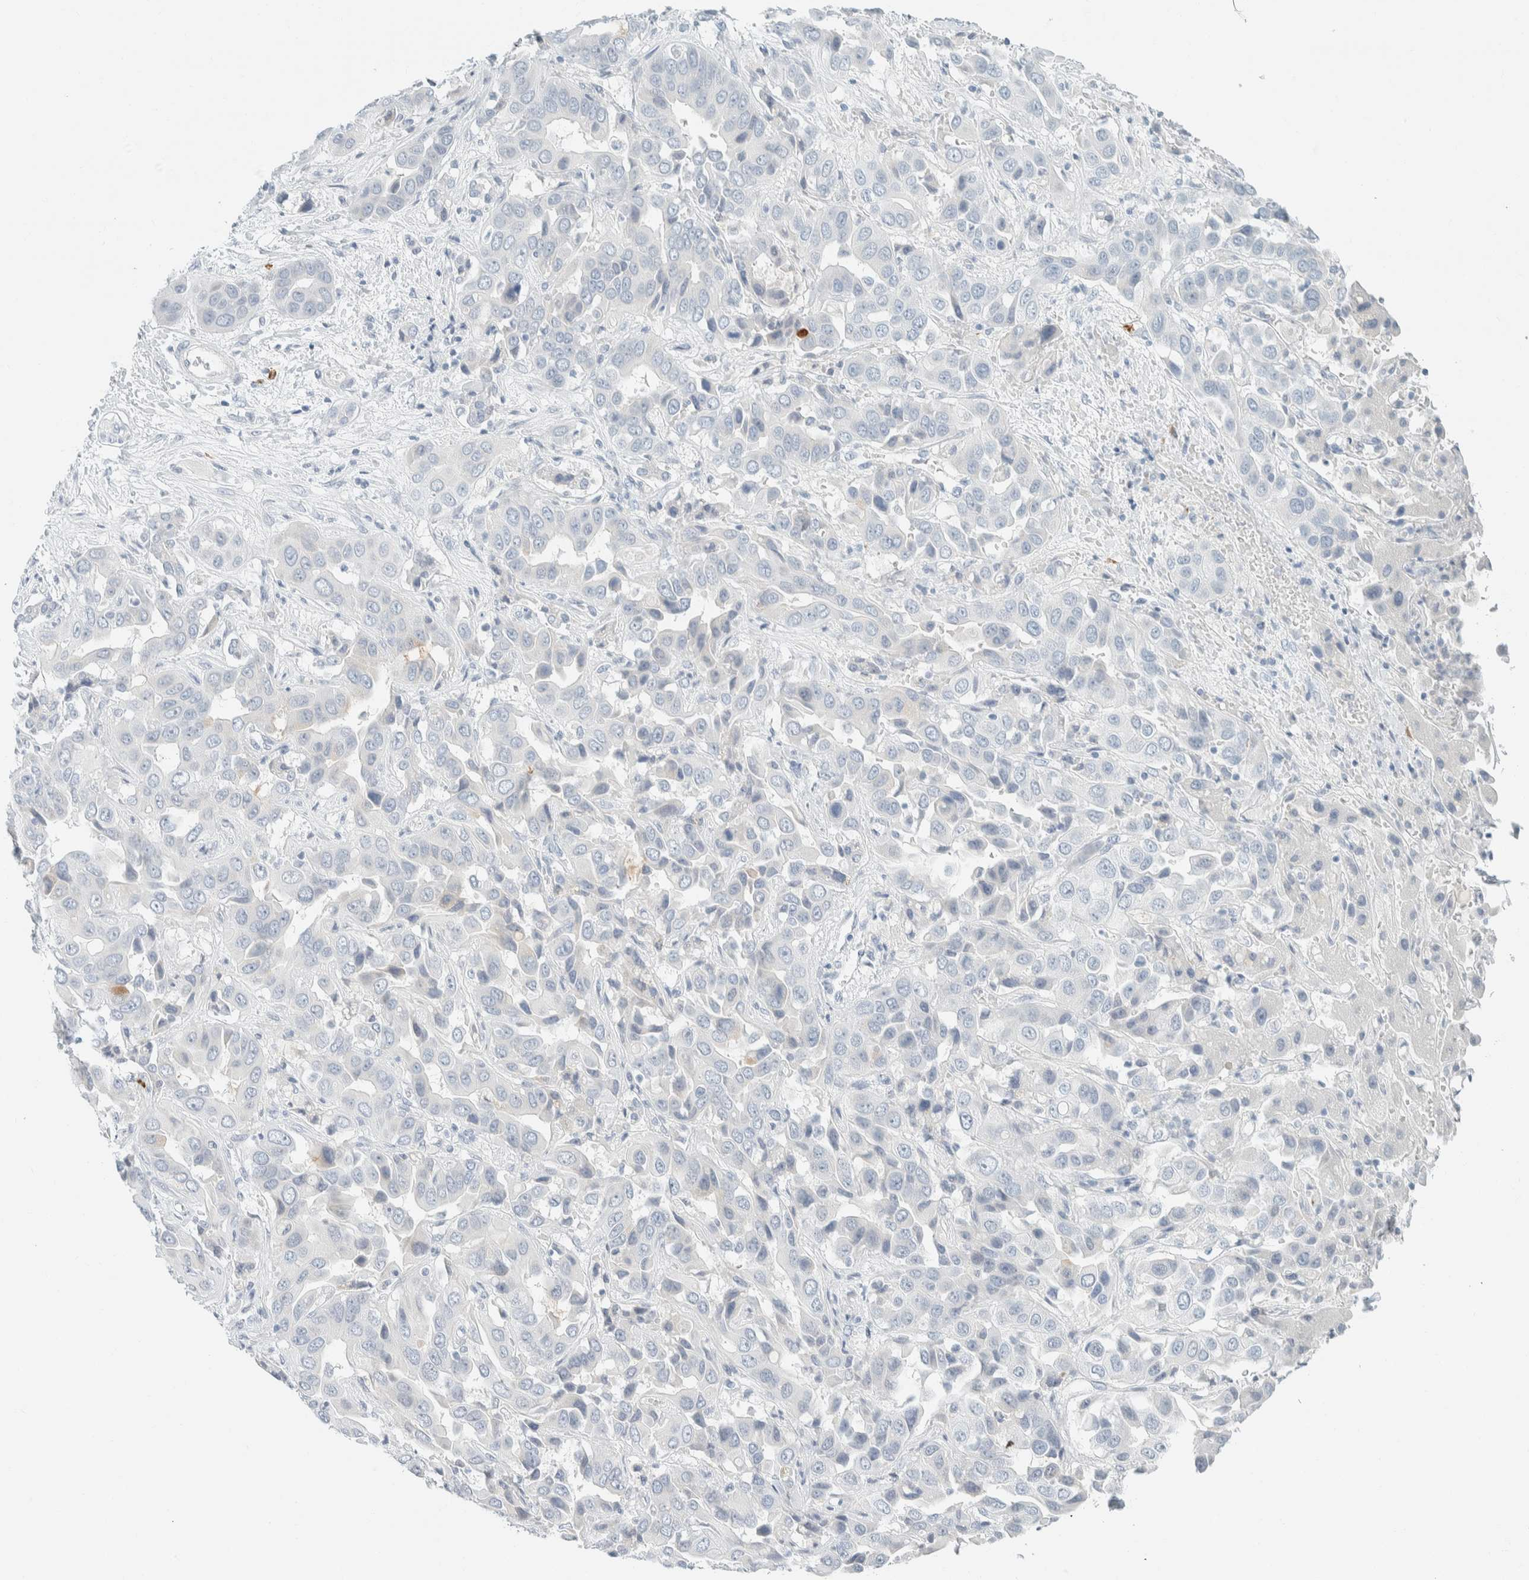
{"staining": {"intensity": "negative", "quantity": "none", "location": "none"}, "tissue": "liver cancer", "cell_type": "Tumor cells", "image_type": "cancer", "snomed": [{"axis": "morphology", "description": "Cholangiocarcinoma"}, {"axis": "topography", "description": "Liver"}], "caption": "Protein analysis of liver cholangiocarcinoma reveals no significant positivity in tumor cells. The staining was performed using DAB to visualize the protein expression in brown, while the nuclei were stained in blue with hematoxylin (Magnification: 20x).", "gene": "ARHGAP27", "patient": {"sex": "female", "age": 52}}